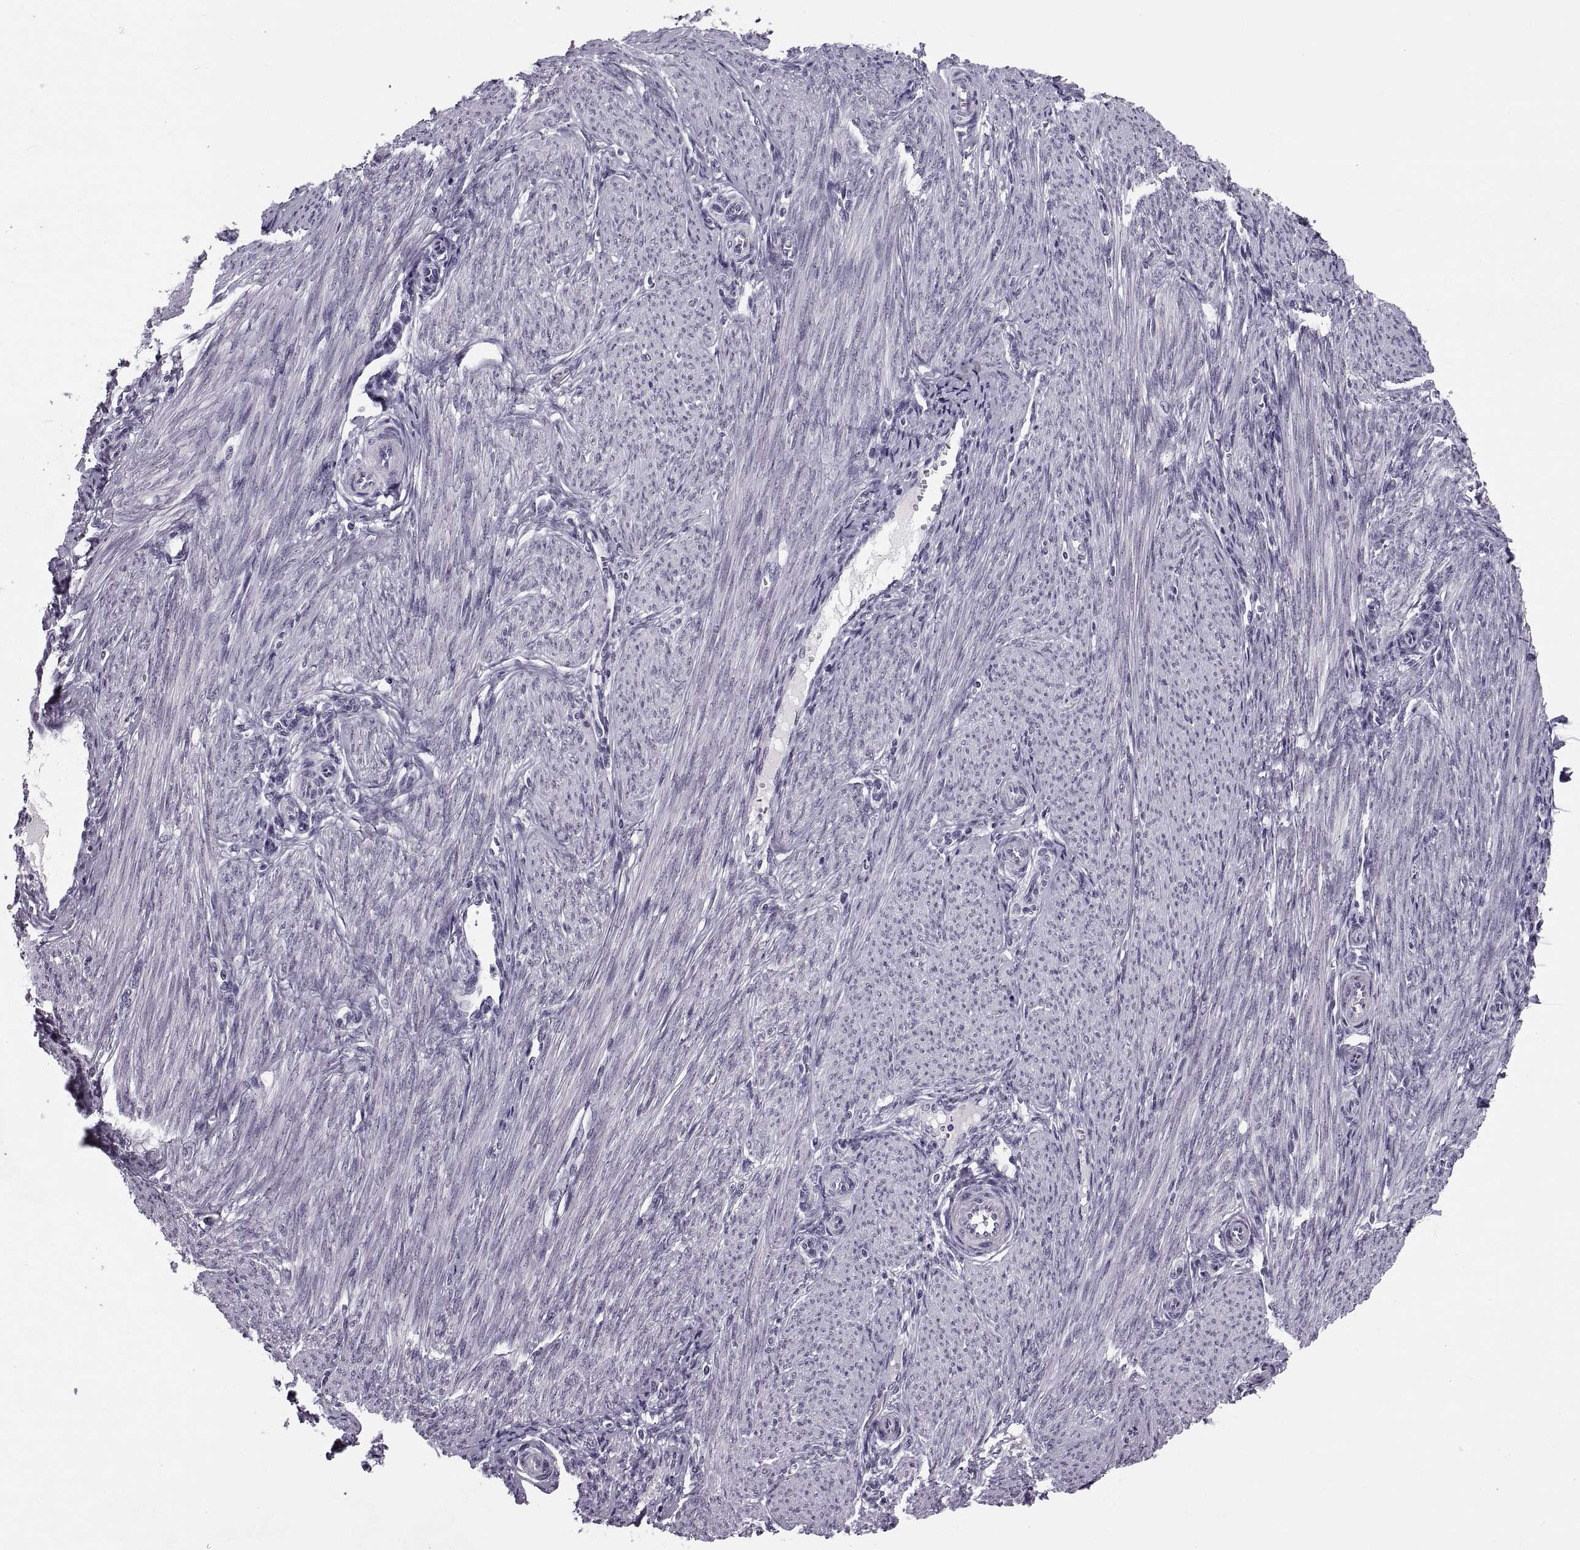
{"staining": {"intensity": "negative", "quantity": "none", "location": "none"}, "tissue": "endometrium", "cell_type": "Cells in endometrial stroma", "image_type": "normal", "snomed": [{"axis": "morphology", "description": "Normal tissue, NOS"}, {"axis": "topography", "description": "Endometrium"}], "caption": "DAB immunohistochemical staining of benign human endometrium shows no significant staining in cells in endometrial stroma.", "gene": "TBC1D3B", "patient": {"sex": "female", "age": 39}}